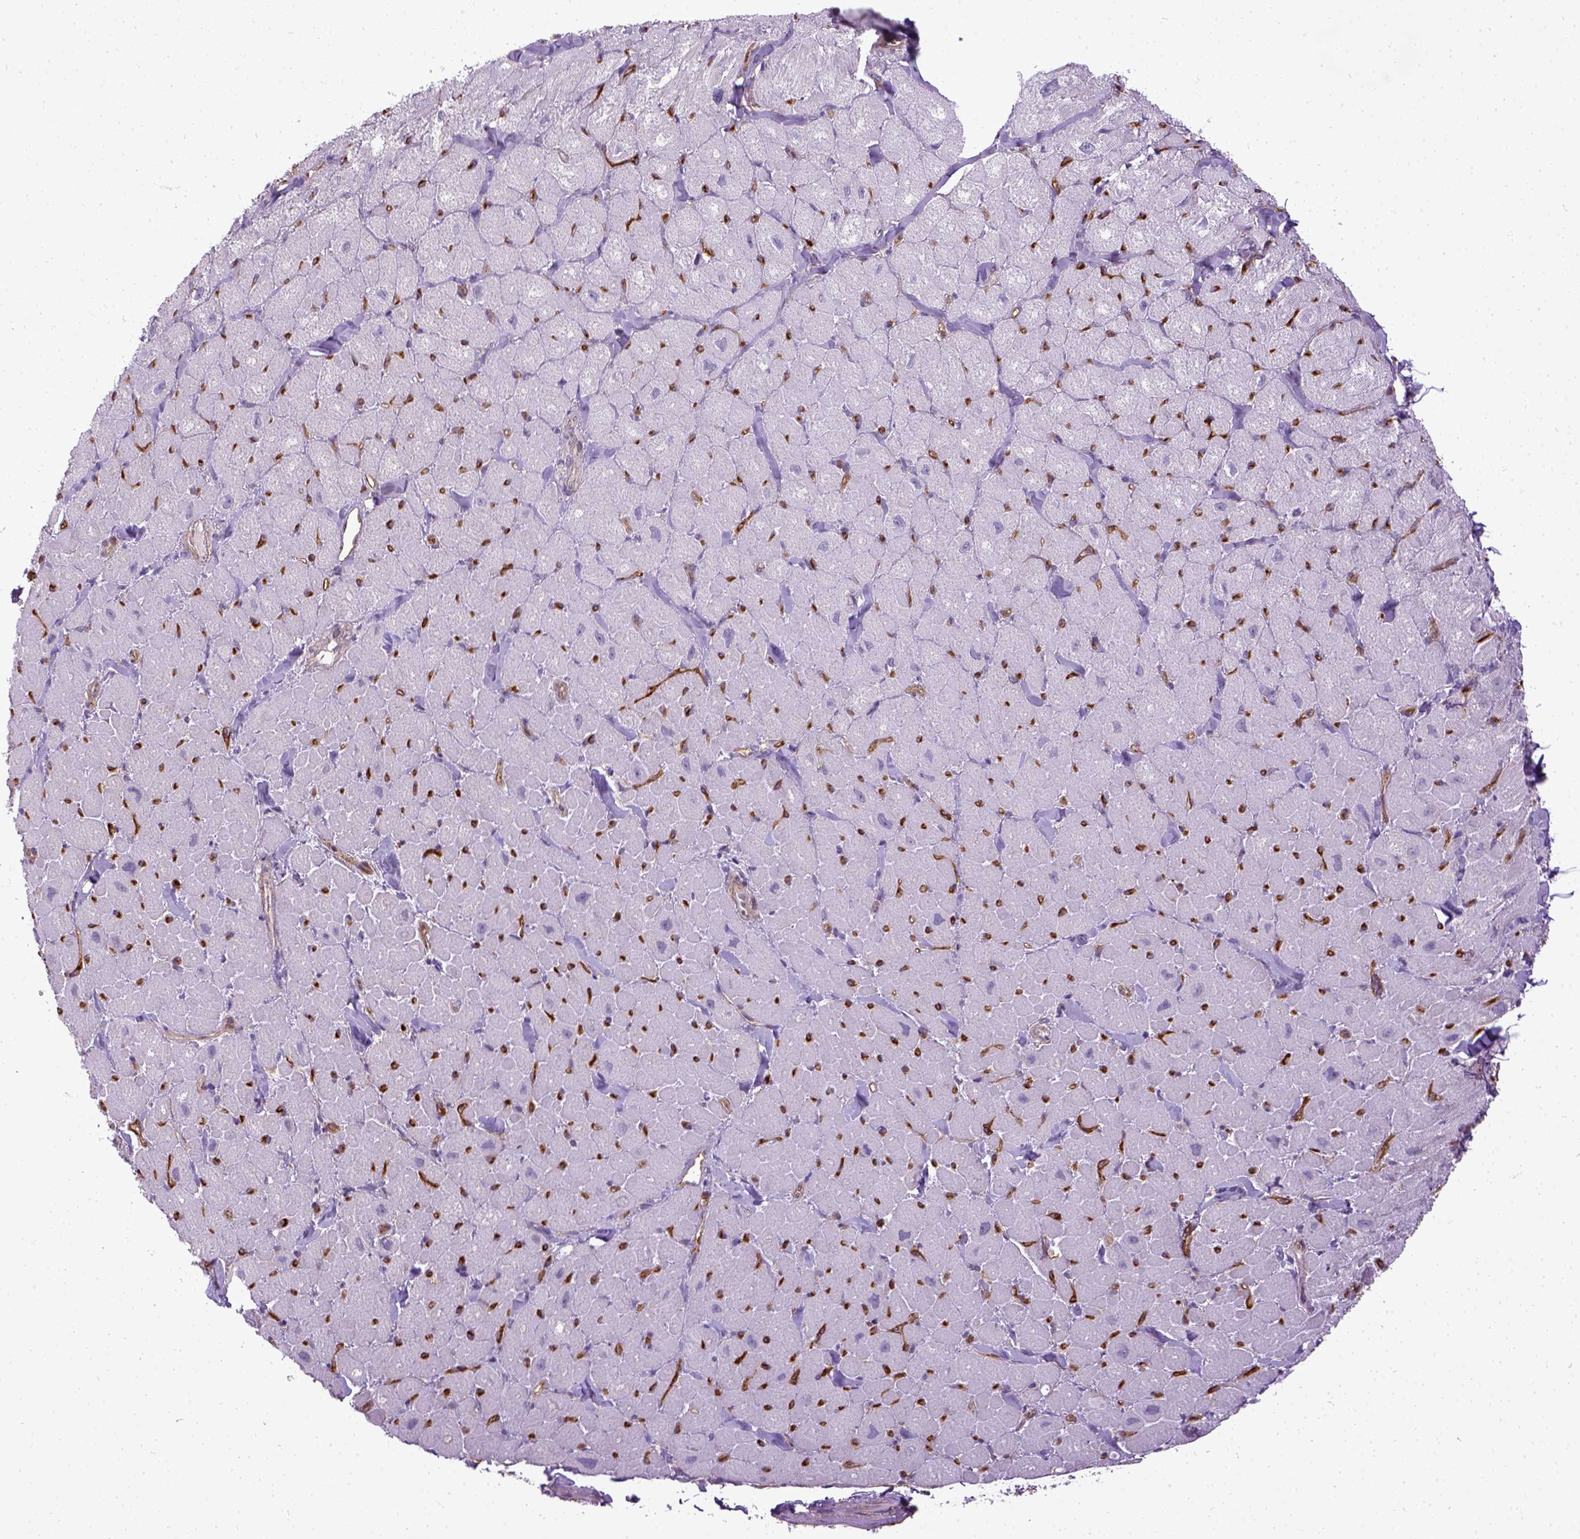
{"staining": {"intensity": "negative", "quantity": "none", "location": "none"}, "tissue": "heart muscle", "cell_type": "Cardiomyocytes", "image_type": "normal", "snomed": [{"axis": "morphology", "description": "Normal tissue, NOS"}, {"axis": "topography", "description": "Heart"}], "caption": "Image shows no protein expression in cardiomyocytes of unremarkable heart muscle.", "gene": "ENG", "patient": {"sex": "male", "age": 60}}